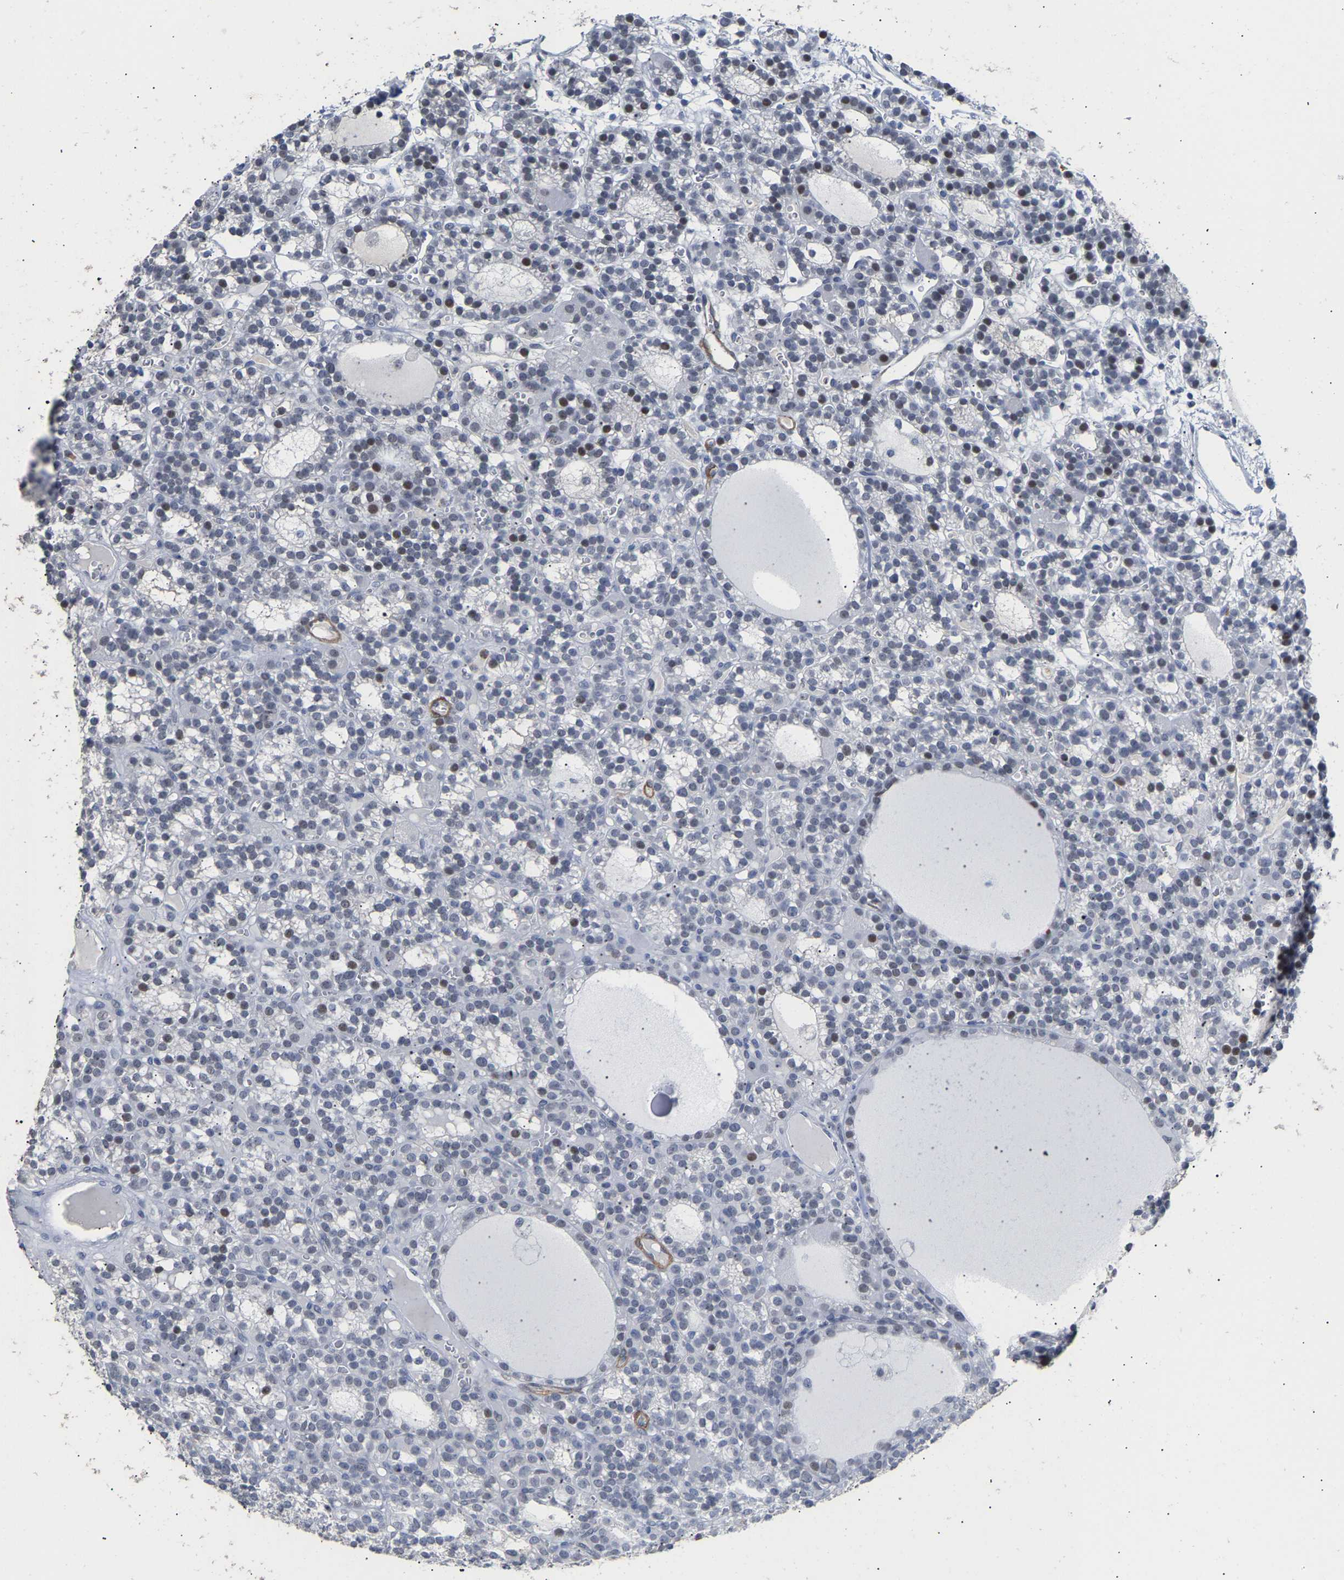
{"staining": {"intensity": "moderate", "quantity": "<25%", "location": "nuclear"}, "tissue": "parathyroid gland", "cell_type": "Glandular cells", "image_type": "normal", "snomed": [{"axis": "morphology", "description": "Normal tissue, NOS"}, {"axis": "morphology", "description": "Adenoma, NOS"}, {"axis": "topography", "description": "Parathyroid gland"}], "caption": "Moderate nuclear protein positivity is seen in about <25% of glandular cells in parathyroid gland.", "gene": "AMPH", "patient": {"sex": "female", "age": 58}}